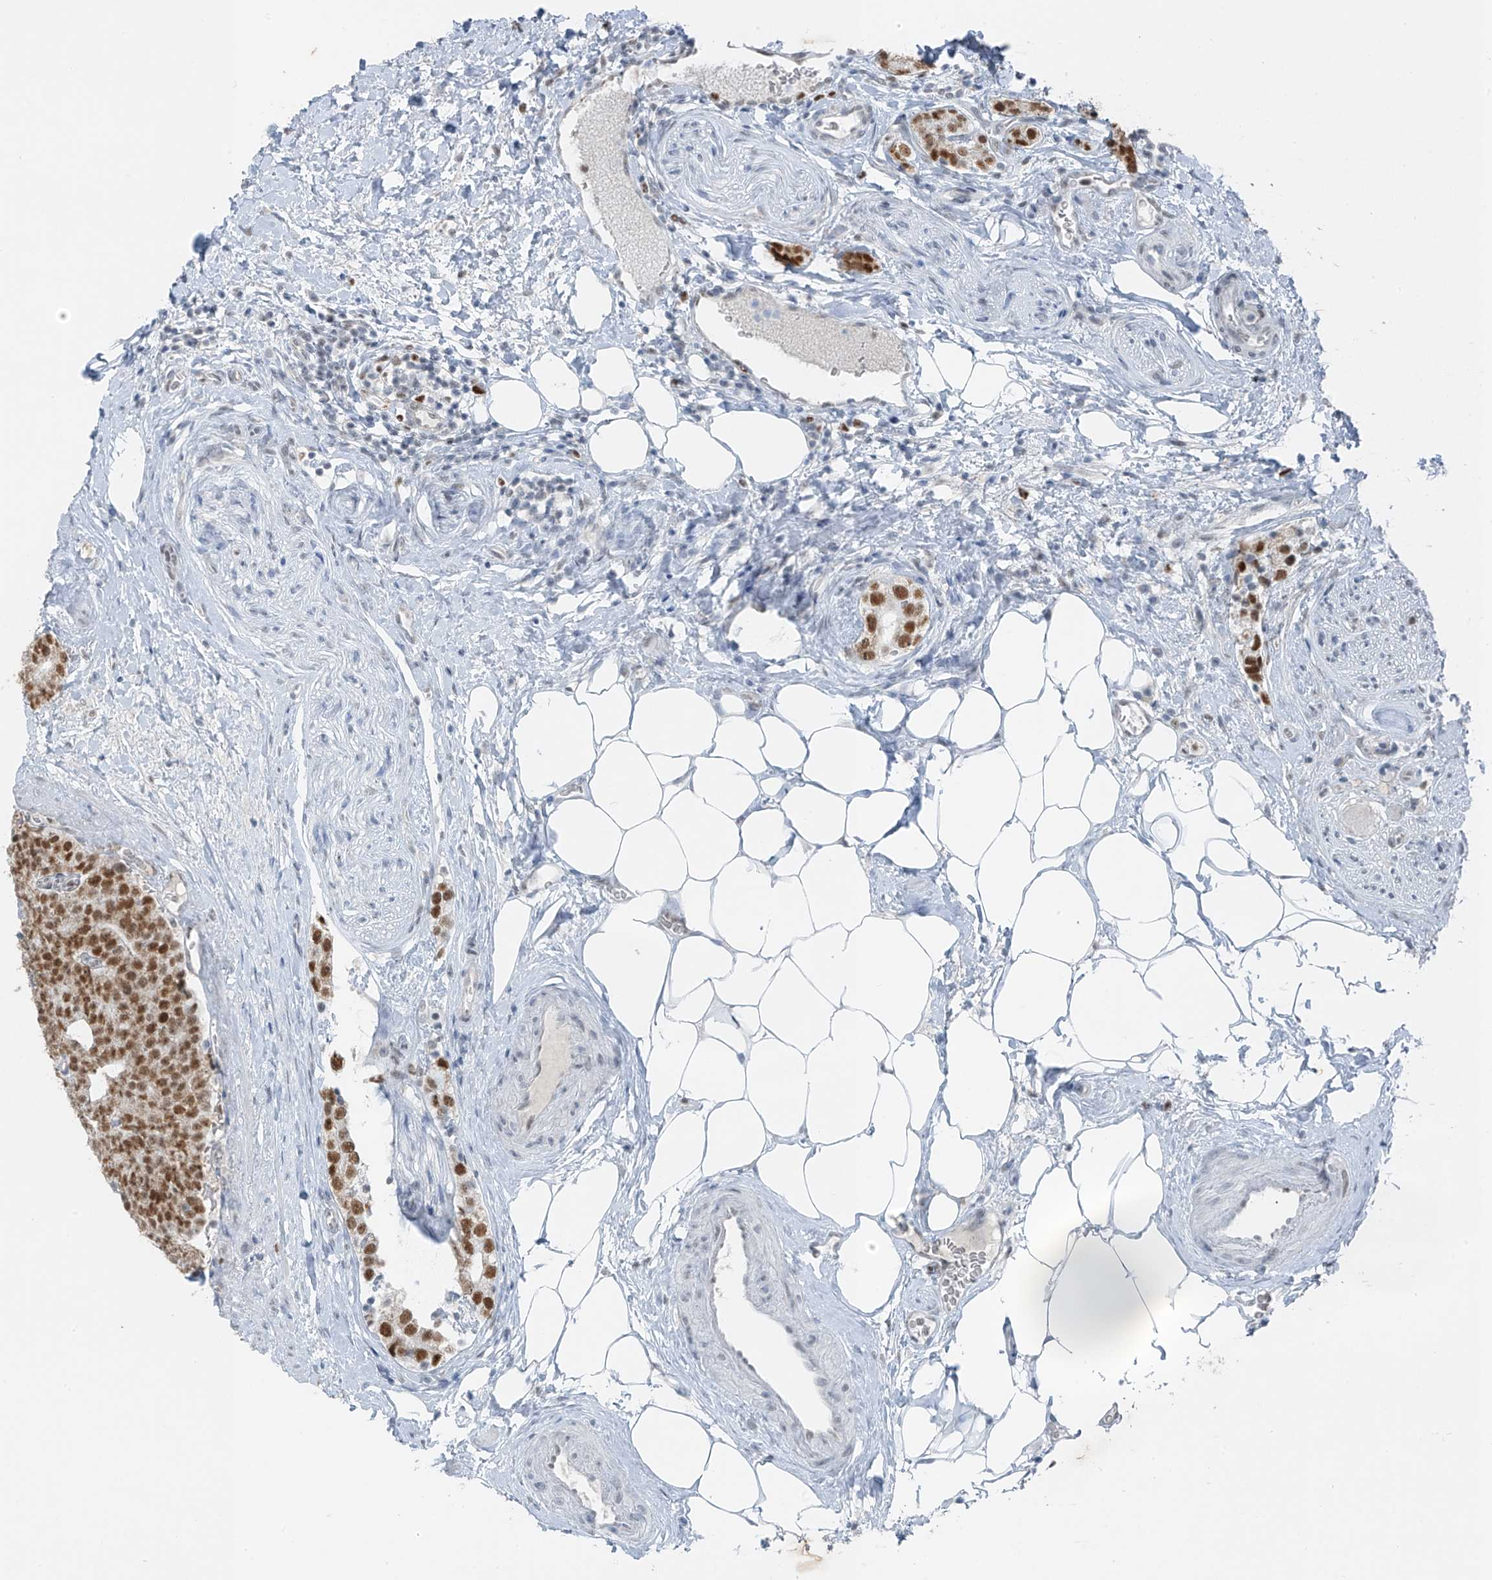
{"staining": {"intensity": "moderate", "quantity": ">75%", "location": "nuclear"}, "tissue": "prostate cancer", "cell_type": "Tumor cells", "image_type": "cancer", "snomed": [{"axis": "morphology", "description": "Adenocarcinoma, High grade"}, {"axis": "topography", "description": "Prostate"}], "caption": "Tumor cells reveal medium levels of moderate nuclear staining in approximately >75% of cells in human prostate cancer.", "gene": "WRNIP1", "patient": {"sex": "male", "age": 56}}